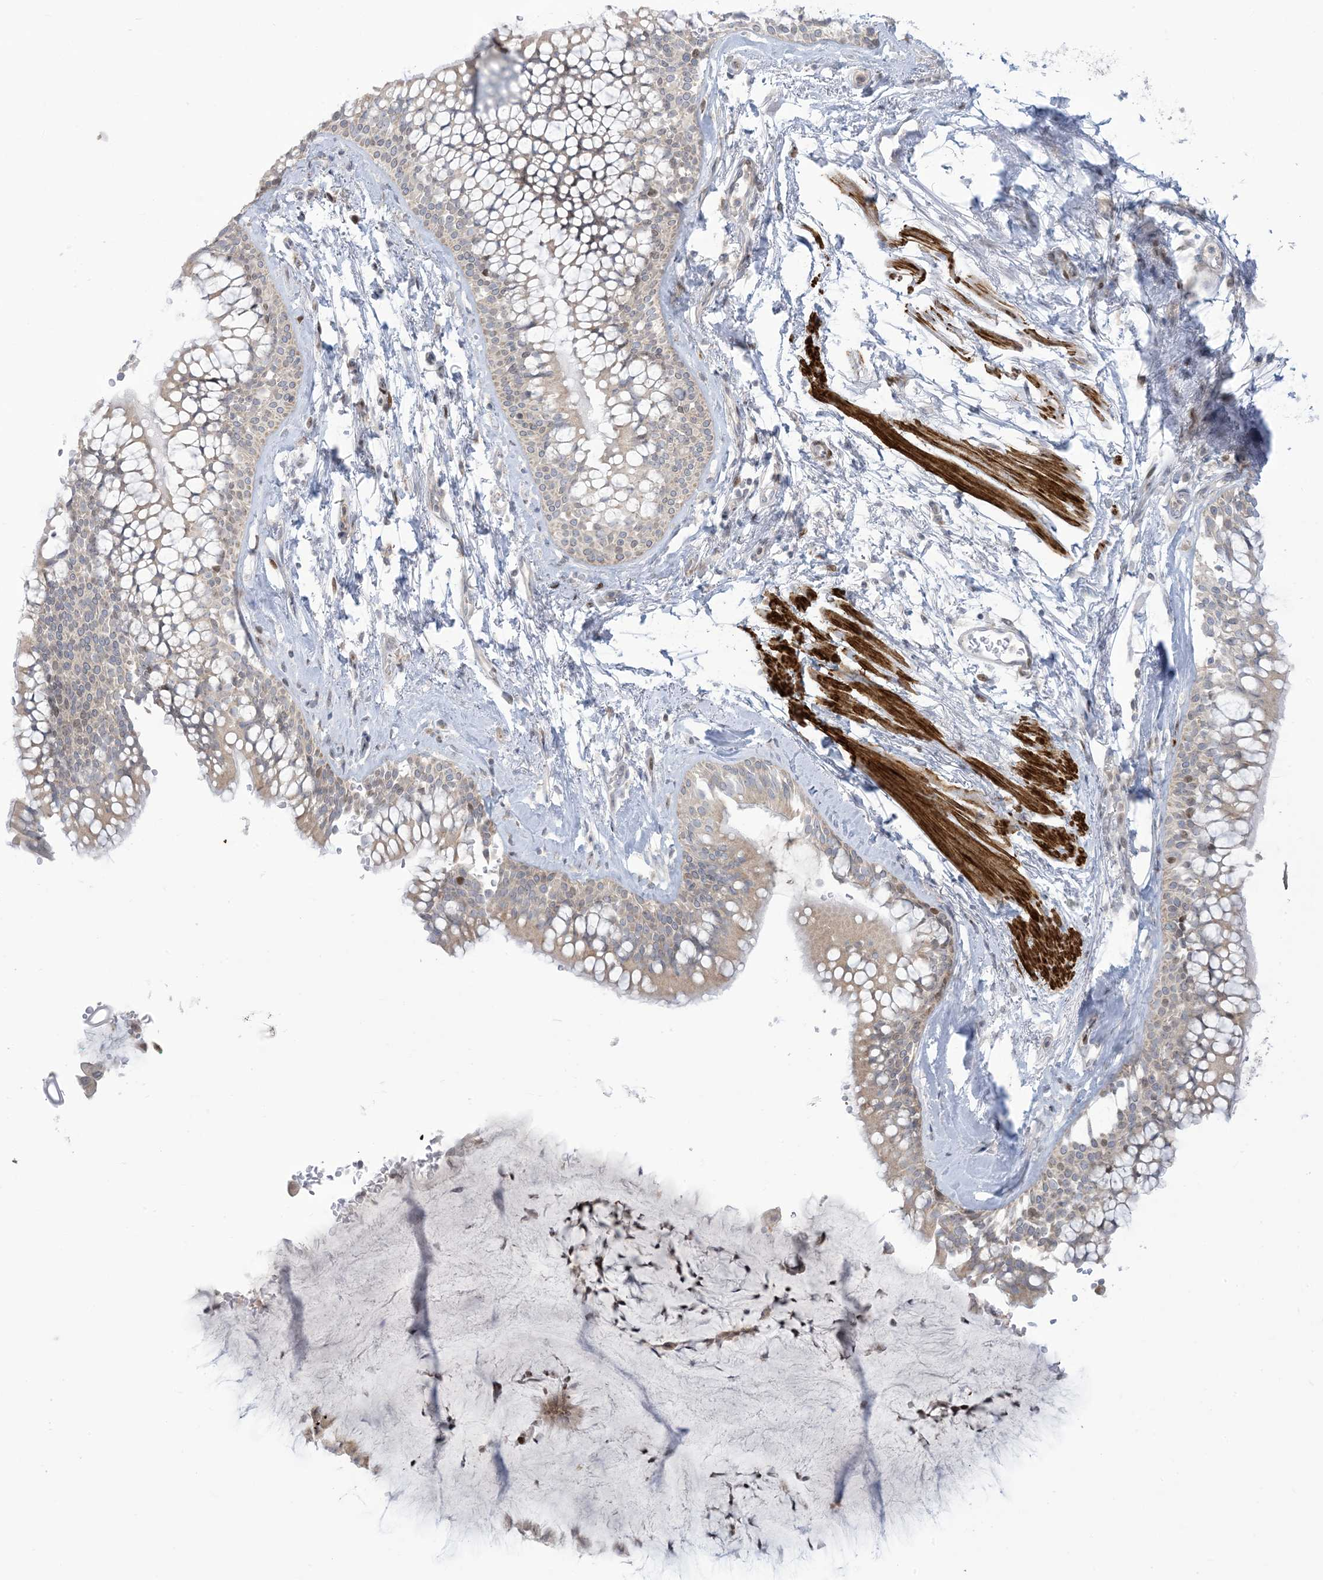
{"staining": {"intensity": "weak", "quantity": "<25%", "location": "cytoplasmic/membranous"}, "tissue": "bronchus", "cell_type": "Respiratory epithelial cells", "image_type": "normal", "snomed": [{"axis": "morphology", "description": "Normal tissue, NOS"}, {"axis": "morphology", "description": "Inflammation, NOS"}, {"axis": "topography", "description": "Cartilage tissue"}, {"axis": "topography", "description": "Bronchus"}, {"axis": "topography", "description": "Lung"}], "caption": "IHC photomicrograph of normal bronchus: bronchus stained with DAB reveals no significant protein expression in respiratory epithelial cells. (Immunohistochemistry (ihc), brightfield microscopy, high magnification).", "gene": "AFTPH", "patient": {"sex": "female", "age": 64}}